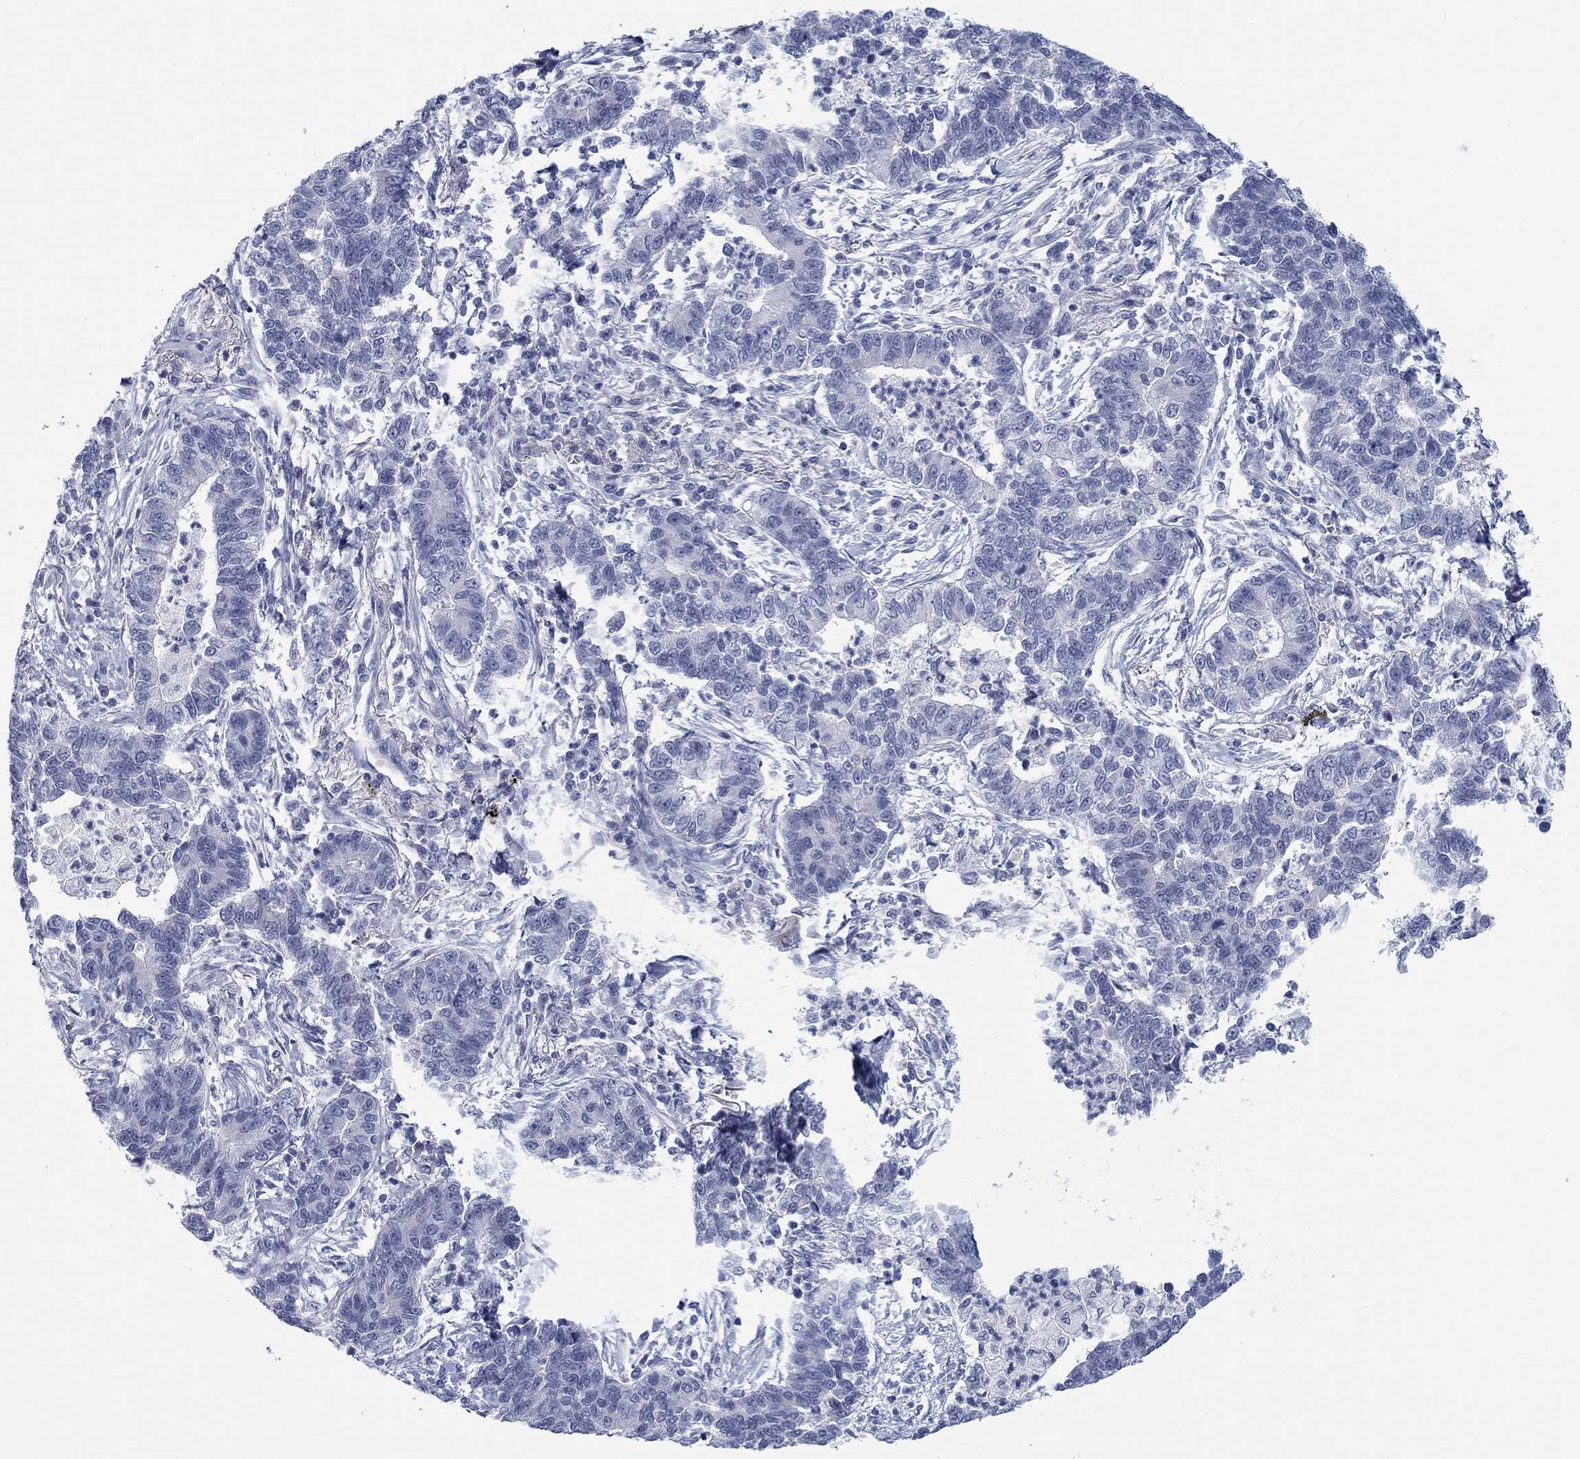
{"staining": {"intensity": "negative", "quantity": "none", "location": "none"}, "tissue": "lung cancer", "cell_type": "Tumor cells", "image_type": "cancer", "snomed": [{"axis": "morphology", "description": "Adenocarcinoma, NOS"}, {"axis": "topography", "description": "Lung"}], "caption": "Micrograph shows no protein expression in tumor cells of lung cancer (adenocarcinoma) tissue. (DAB immunohistochemistry (IHC) visualized using brightfield microscopy, high magnification).", "gene": "DNAL1", "patient": {"sex": "female", "age": 57}}